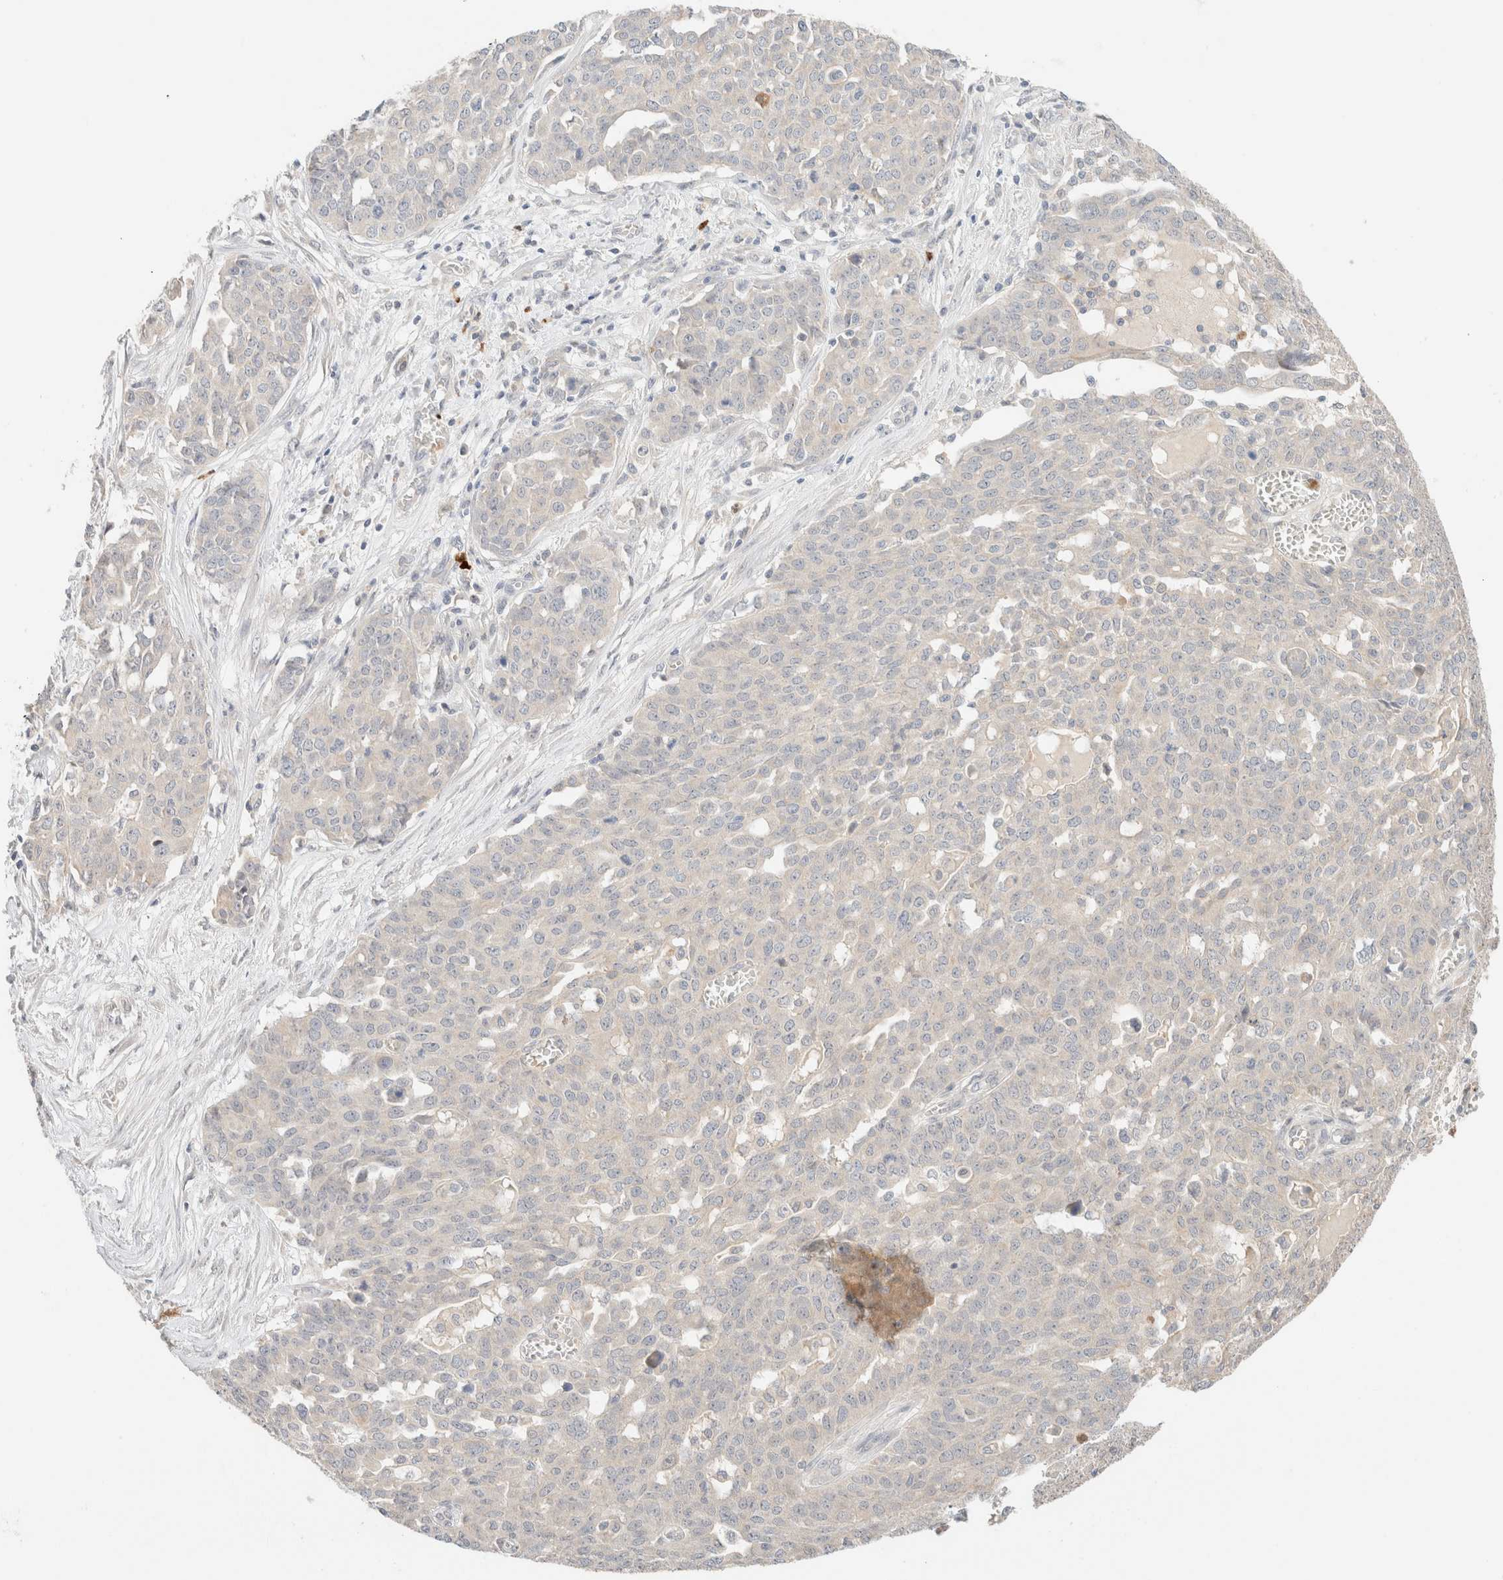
{"staining": {"intensity": "negative", "quantity": "none", "location": "none"}, "tissue": "ovarian cancer", "cell_type": "Tumor cells", "image_type": "cancer", "snomed": [{"axis": "morphology", "description": "Cystadenocarcinoma, serous, NOS"}, {"axis": "topography", "description": "Soft tissue"}, {"axis": "topography", "description": "Ovary"}], "caption": "Immunohistochemistry (IHC) of ovarian serous cystadenocarcinoma displays no positivity in tumor cells.", "gene": "SGSM2", "patient": {"sex": "female", "age": 57}}